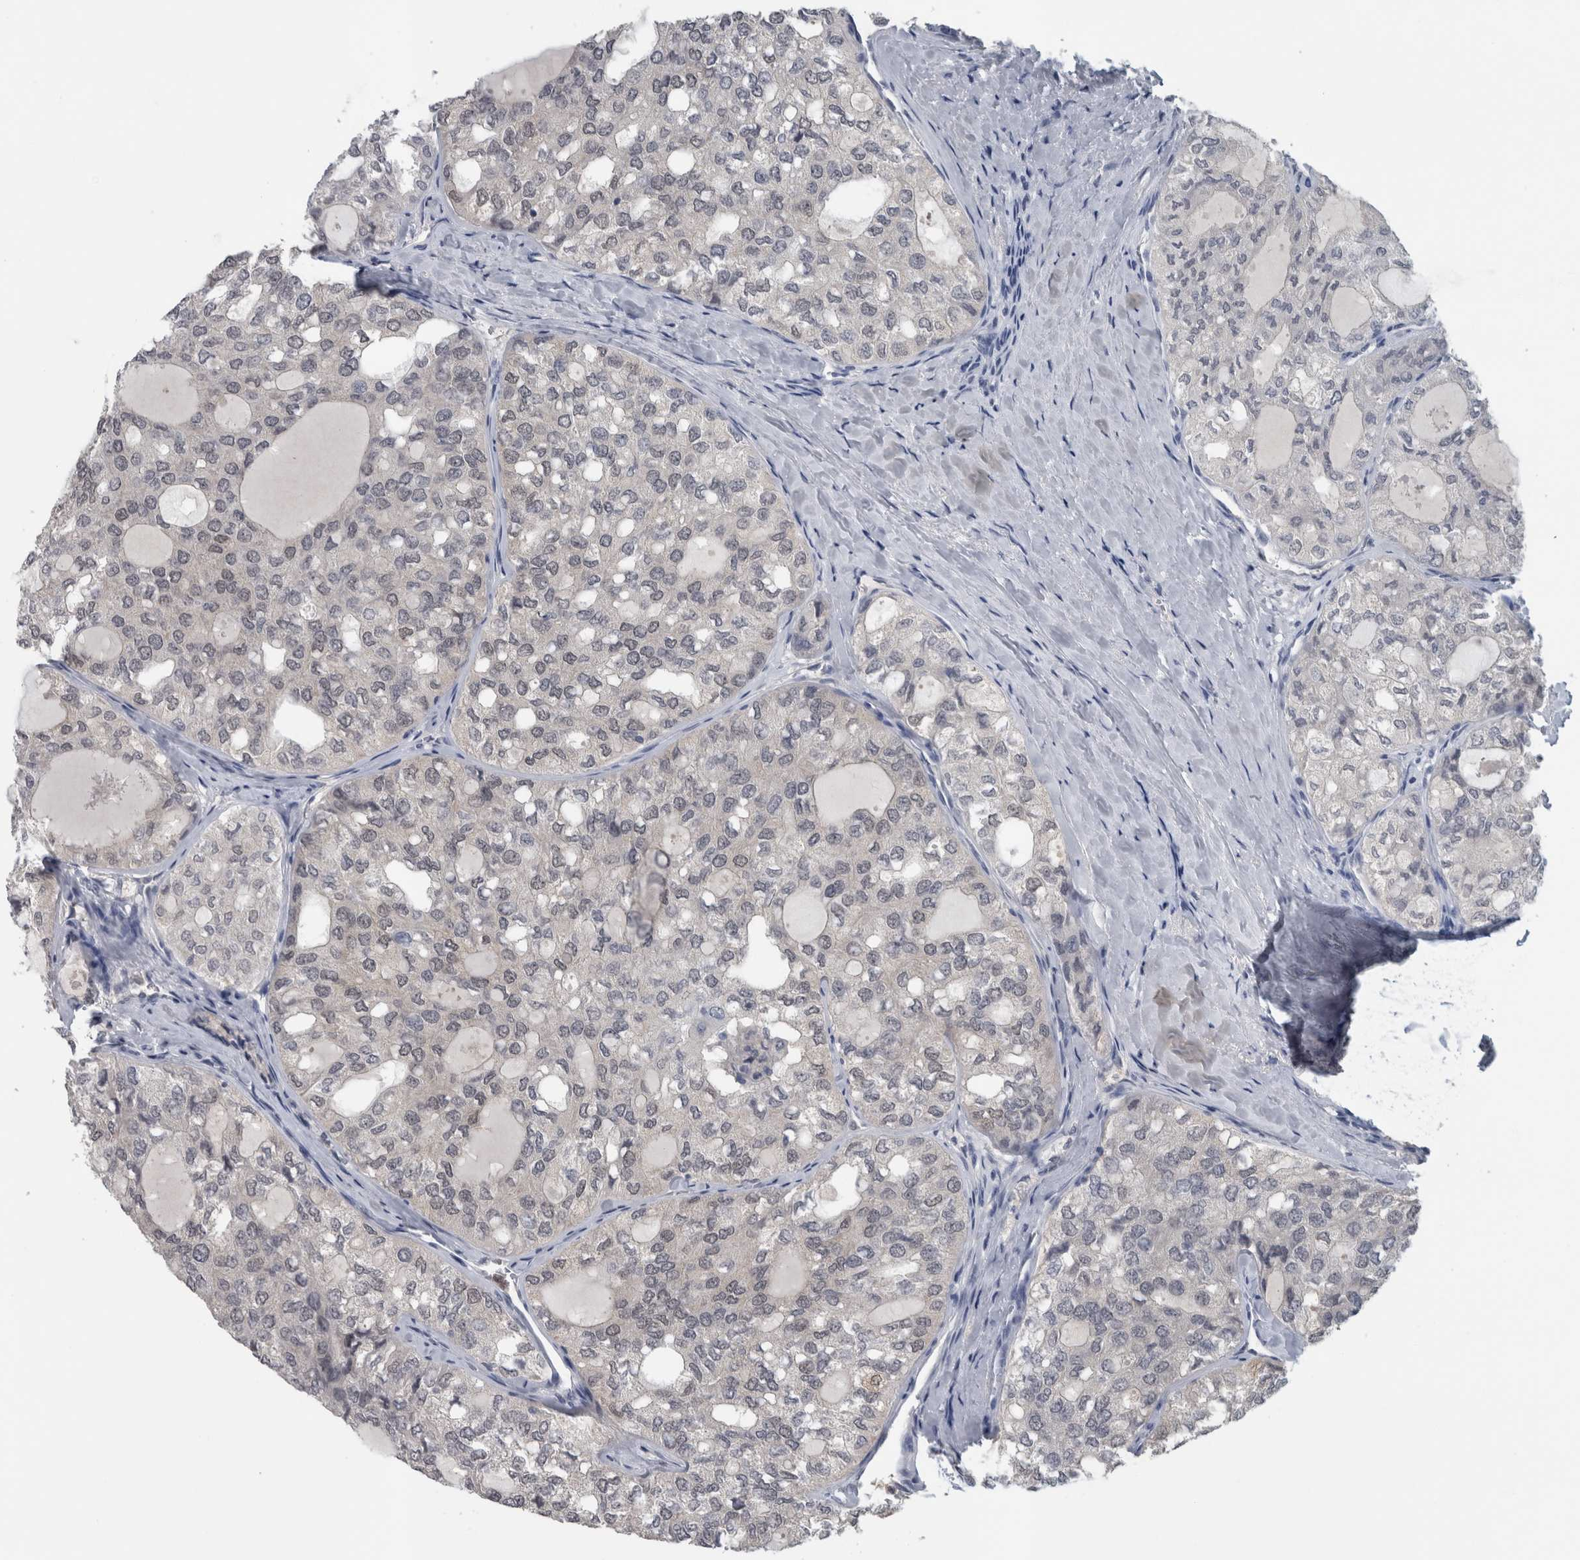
{"staining": {"intensity": "negative", "quantity": "none", "location": "none"}, "tissue": "thyroid cancer", "cell_type": "Tumor cells", "image_type": "cancer", "snomed": [{"axis": "morphology", "description": "Follicular adenoma carcinoma, NOS"}, {"axis": "topography", "description": "Thyroid gland"}], "caption": "Follicular adenoma carcinoma (thyroid) was stained to show a protein in brown. There is no significant expression in tumor cells. Nuclei are stained in blue.", "gene": "NAPRT", "patient": {"sex": "male", "age": 75}}